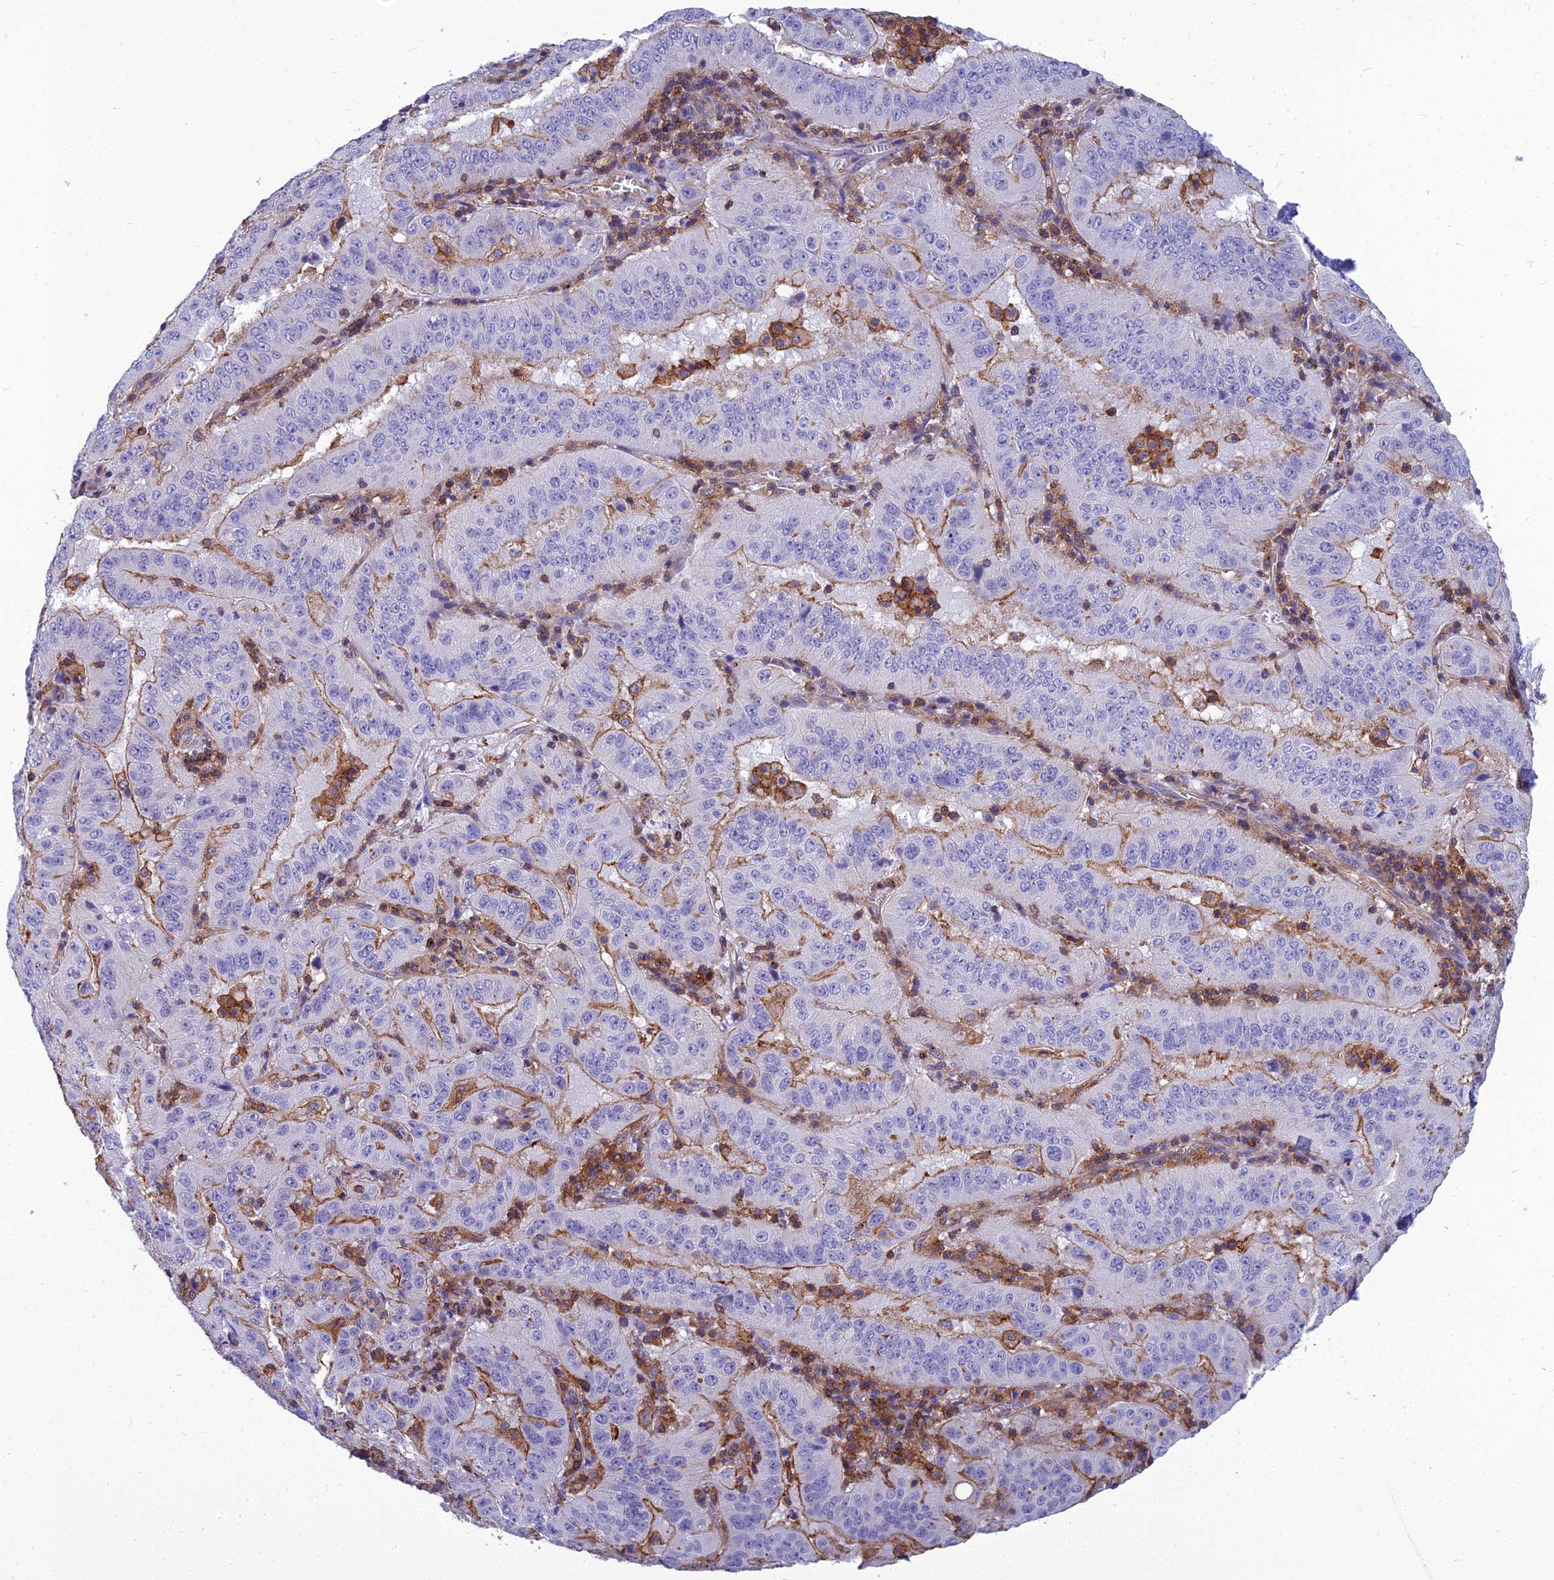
{"staining": {"intensity": "moderate", "quantity": "25%-75%", "location": "cytoplasmic/membranous"}, "tissue": "pancreatic cancer", "cell_type": "Tumor cells", "image_type": "cancer", "snomed": [{"axis": "morphology", "description": "Adenocarcinoma, NOS"}, {"axis": "topography", "description": "Pancreas"}], "caption": "Pancreatic adenocarcinoma stained with DAB (3,3'-diaminobenzidine) IHC shows medium levels of moderate cytoplasmic/membranous expression in approximately 25%-75% of tumor cells.", "gene": "PPP1R18", "patient": {"sex": "male", "age": 63}}